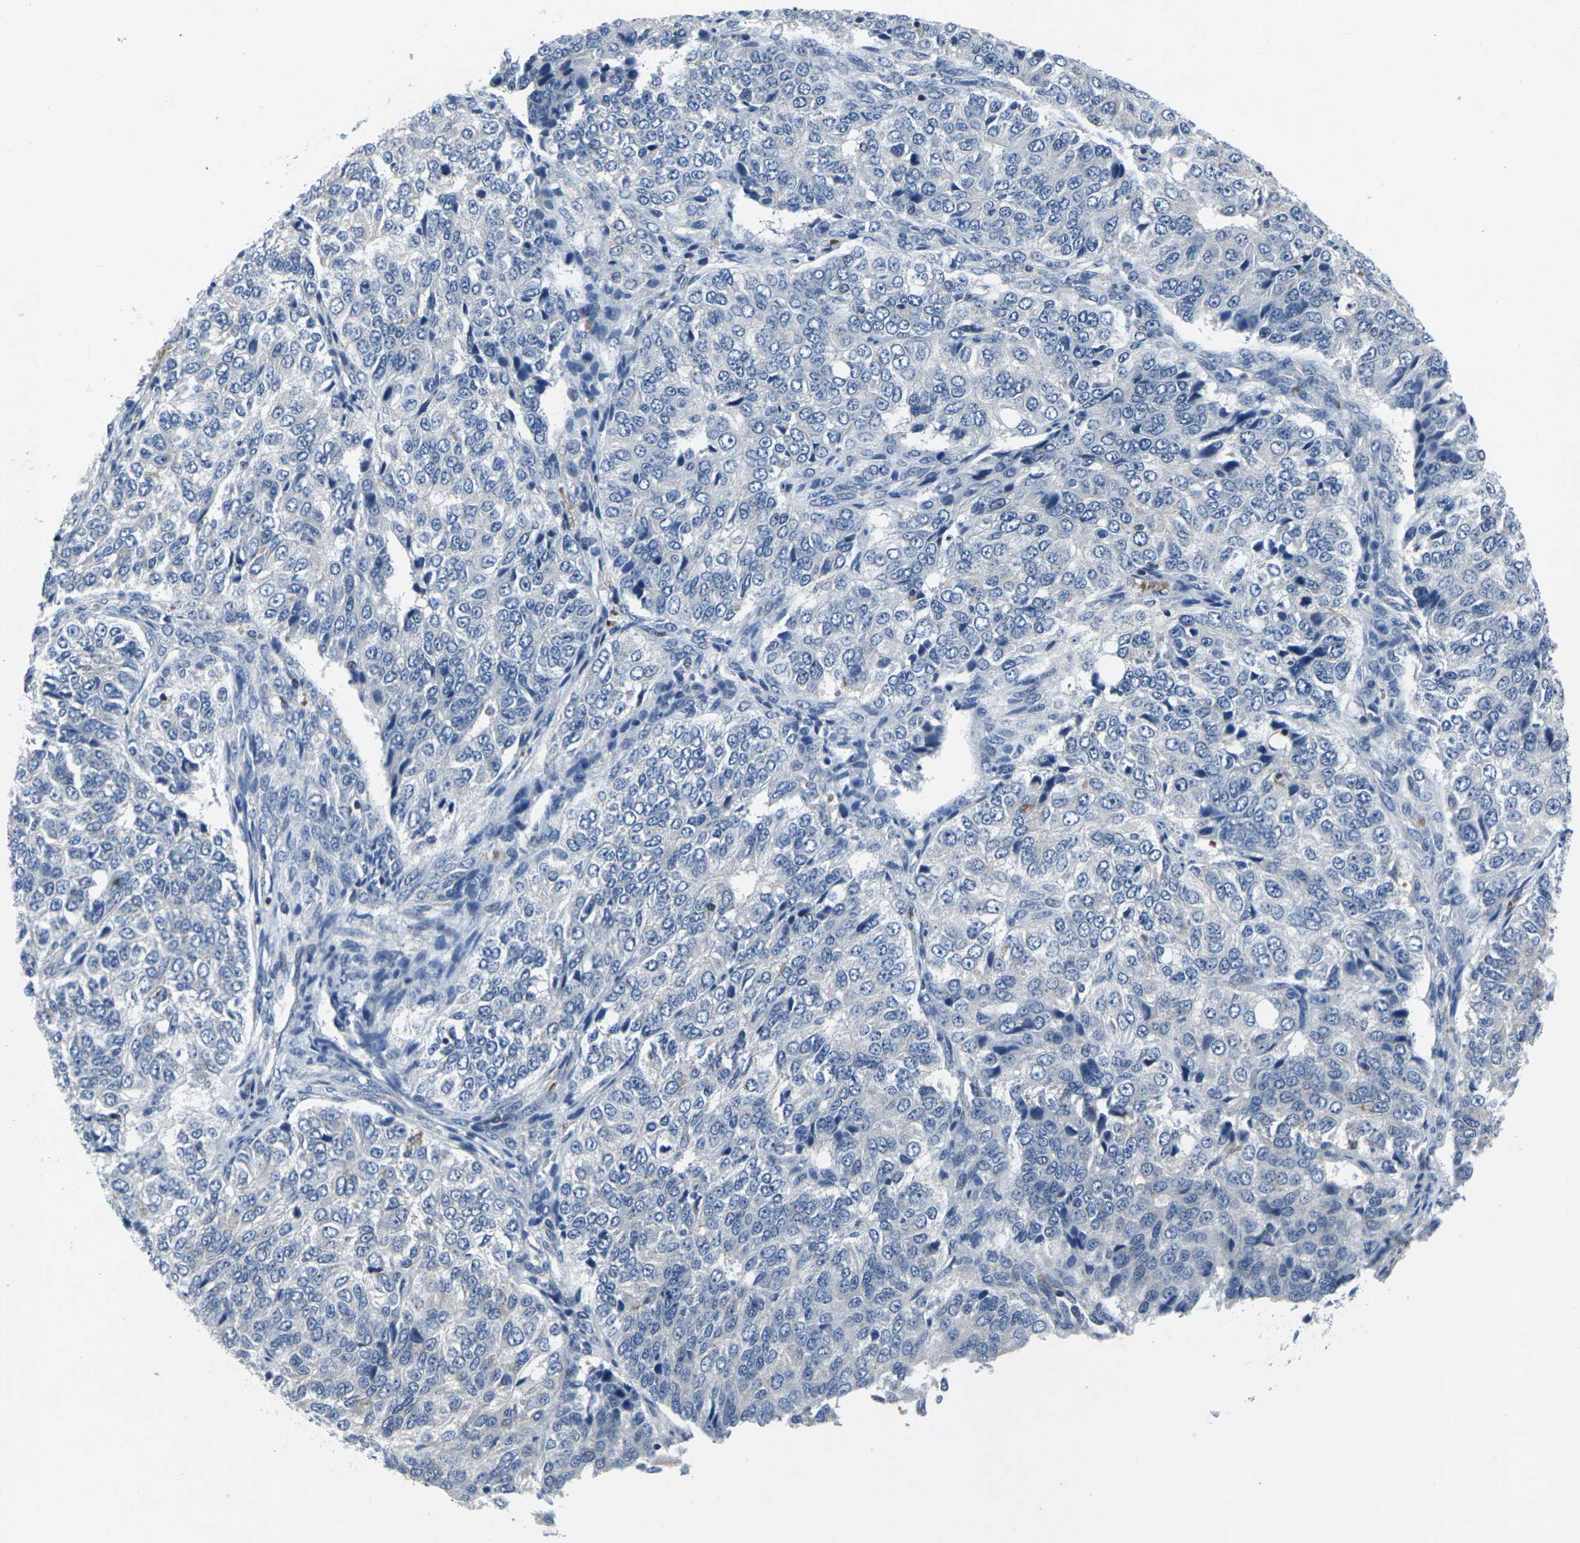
{"staining": {"intensity": "negative", "quantity": "none", "location": "none"}, "tissue": "ovarian cancer", "cell_type": "Tumor cells", "image_type": "cancer", "snomed": [{"axis": "morphology", "description": "Carcinoma, endometroid"}, {"axis": "topography", "description": "Ovary"}], "caption": "IHC of ovarian cancer exhibits no staining in tumor cells.", "gene": "STAT4", "patient": {"sex": "female", "age": 51}}